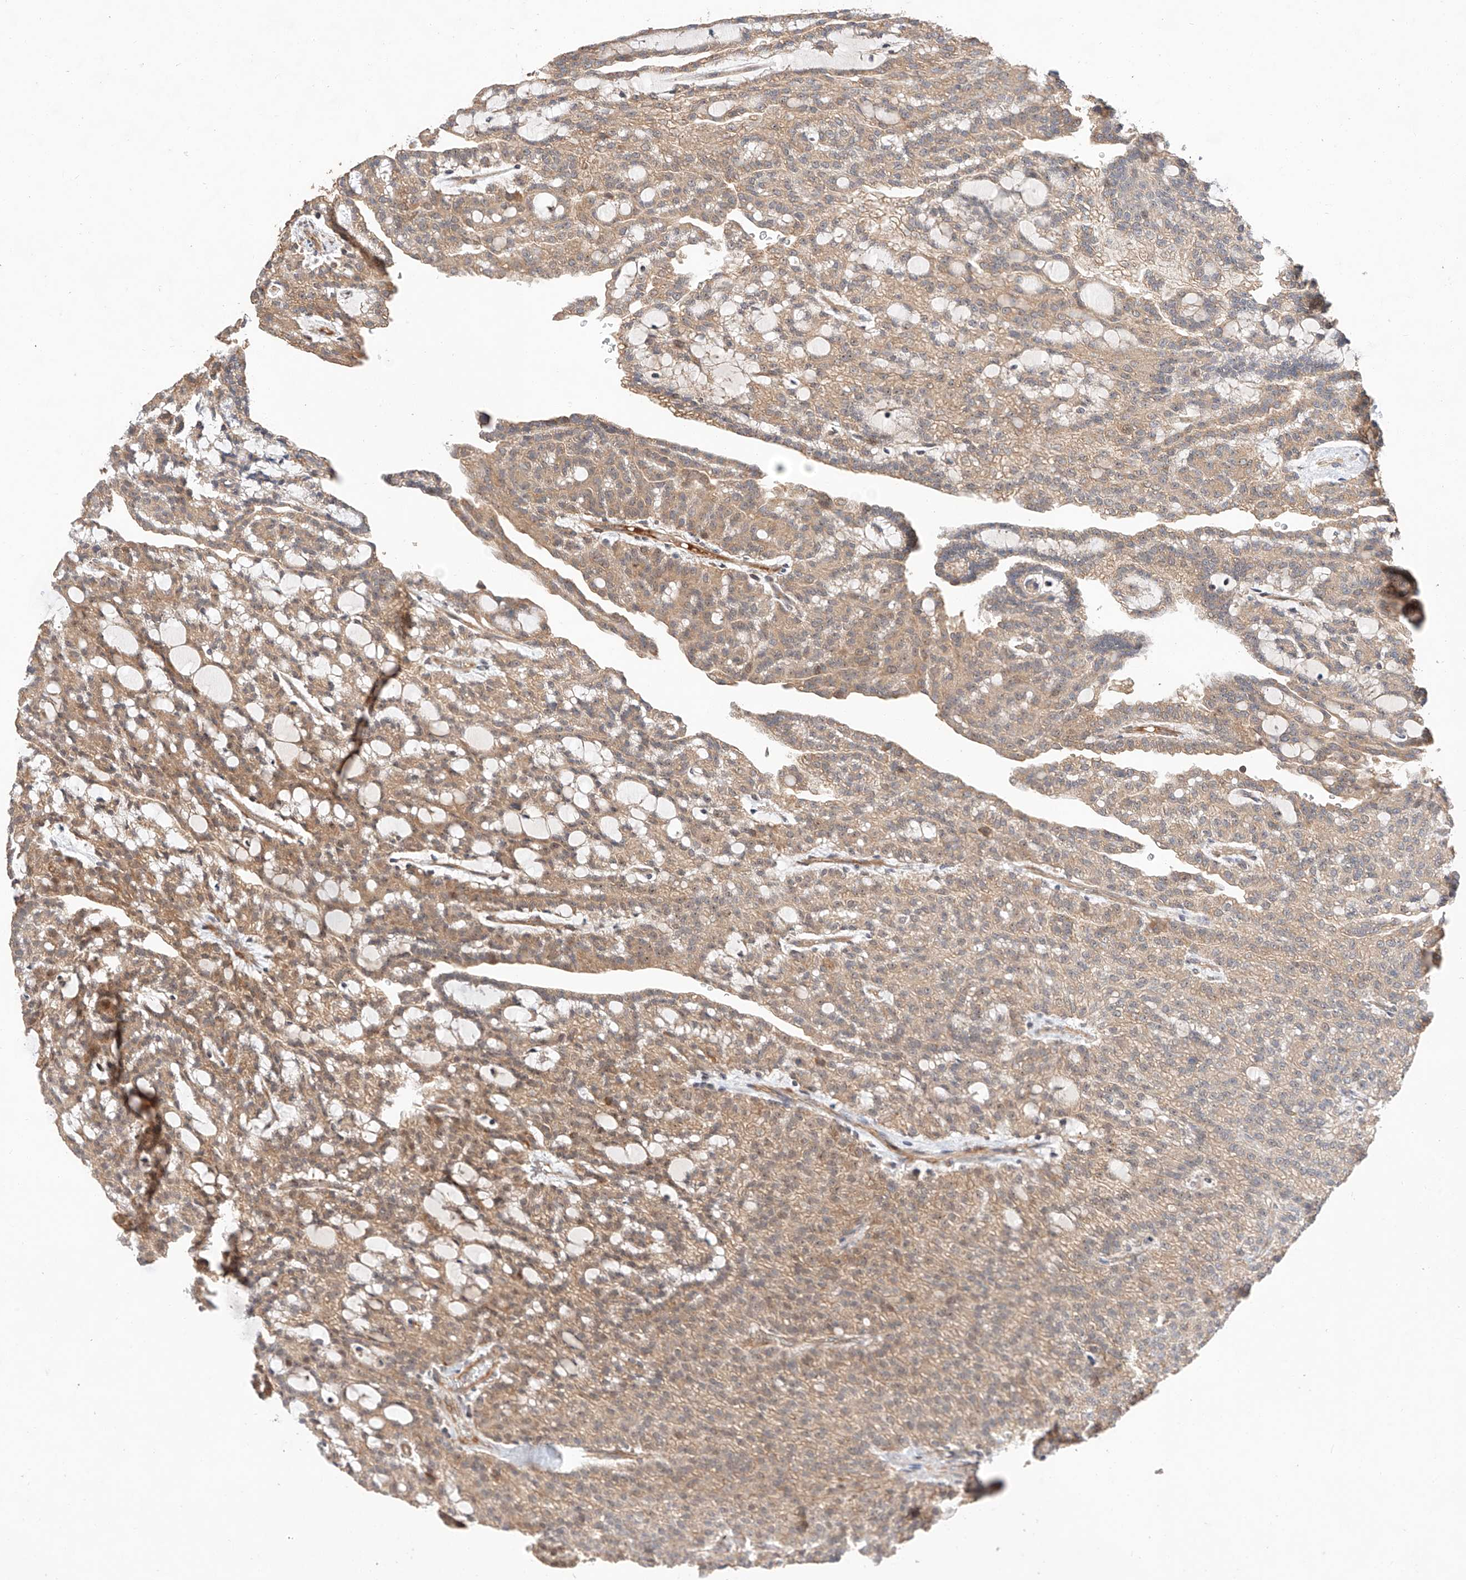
{"staining": {"intensity": "weak", "quantity": ">75%", "location": "cytoplasmic/membranous"}, "tissue": "renal cancer", "cell_type": "Tumor cells", "image_type": "cancer", "snomed": [{"axis": "morphology", "description": "Adenocarcinoma, NOS"}, {"axis": "topography", "description": "Kidney"}], "caption": "An immunohistochemistry (IHC) histopathology image of tumor tissue is shown. Protein staining in brown highlights weak cytoplasmic/membranous positivity in adenocarcinoma (renal) within tumor cells.", "gene": "RAB23", "patient": {"sex": "male", "age": 63}}